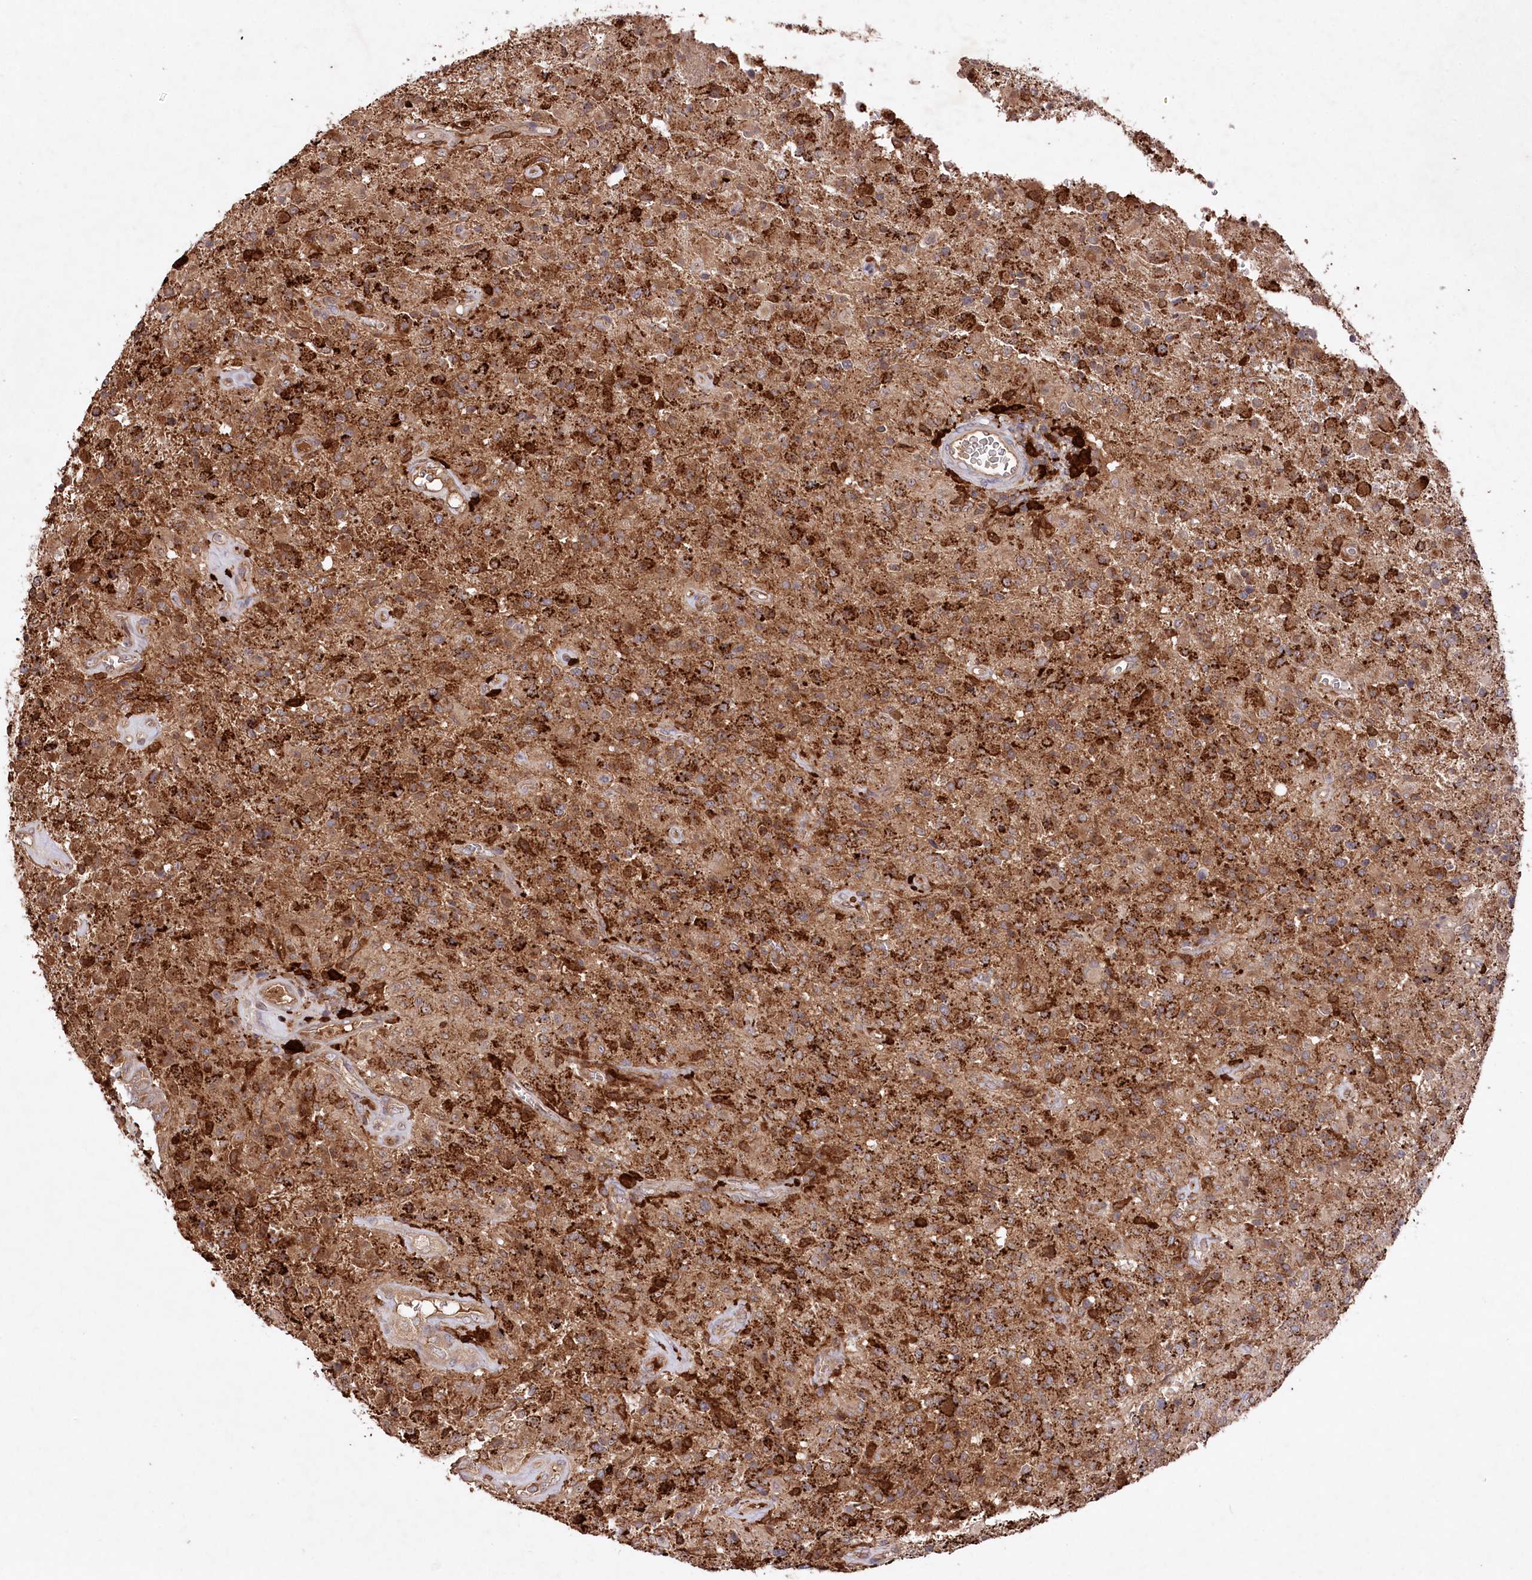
{"staining": {"intensity": "strong", "quantity": ">75%", "location": "cytoplasmic/membranous"}, "tissue": "glioma", "cell_type": "Tumor cells", "image_type": "cancer", "snomed": [{"axis": "morphology", "description": "Glioma, malignant, High grade"}, {"axis": "topography", "description": "Brain"}], "caption": "Immunohistochemical staining of glioma reveals high levels of strong cytoplasmic/membranous positivity in approximately >75% of tumor cells.", "gene": "PPP1R21", "patient": {"sex": "female", "age": 57}}